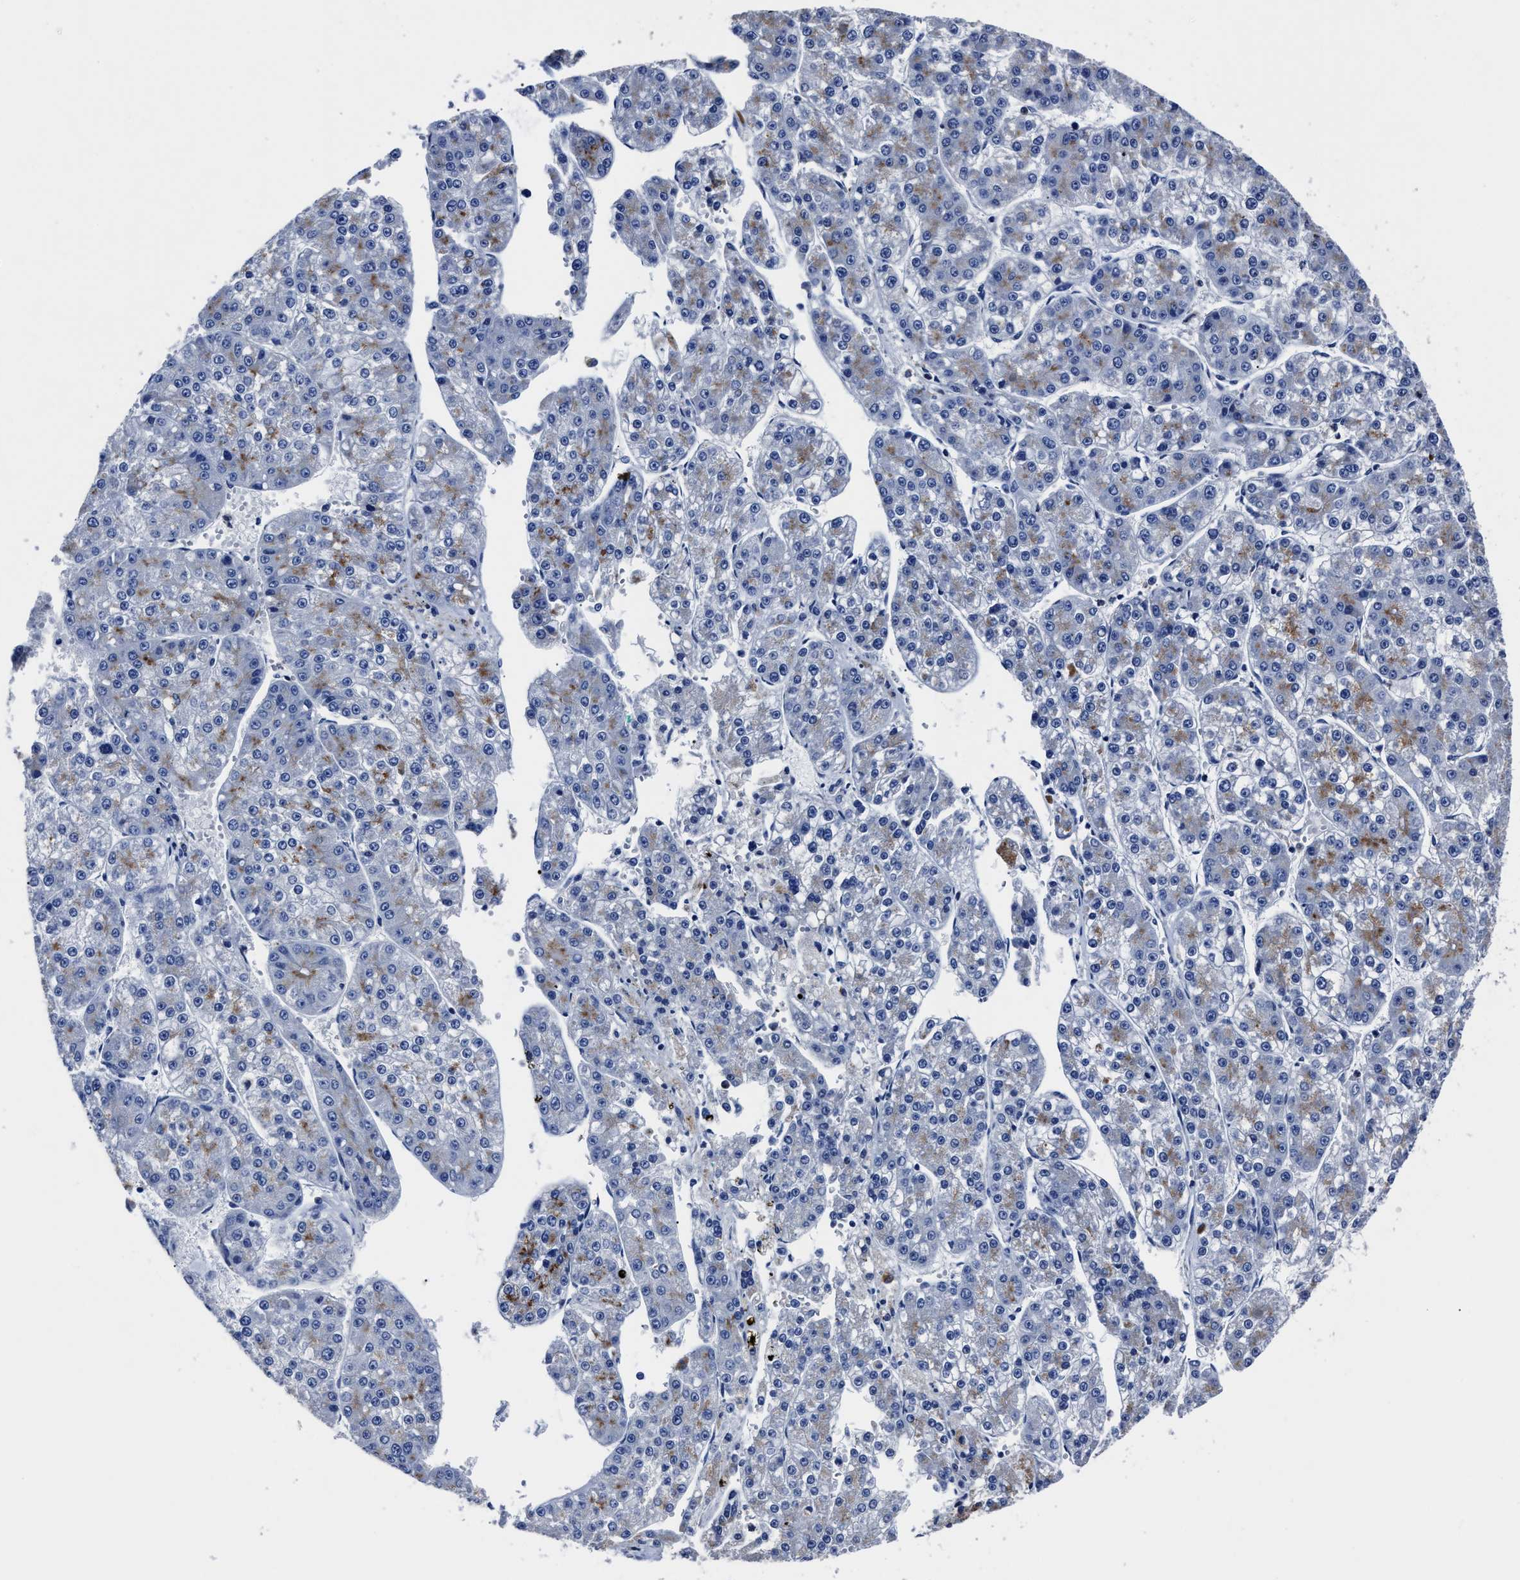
{"staining": {"intensity": "moderate", "quantity": "25%-75%", "location": "cytoplasmic/membranous"}, "tissue": "liver cancer", "cell_type": "Tumor cells", "image_type": "cancer", "snomed": [{"axis": "morphology", "description": "Carcinoma, Hepatocellular, NOS"}, {"axis": "topography", "description": "Liver"}], "caption": "The histopathology image displays staining of hepatocellular carcinoma (liver), revealing moderate cytoplasmic/membranous protein staining (brown color) within tumor cells.", "gene": "LAMTOR4", "patient": {"sex": "female", "age": 73}}